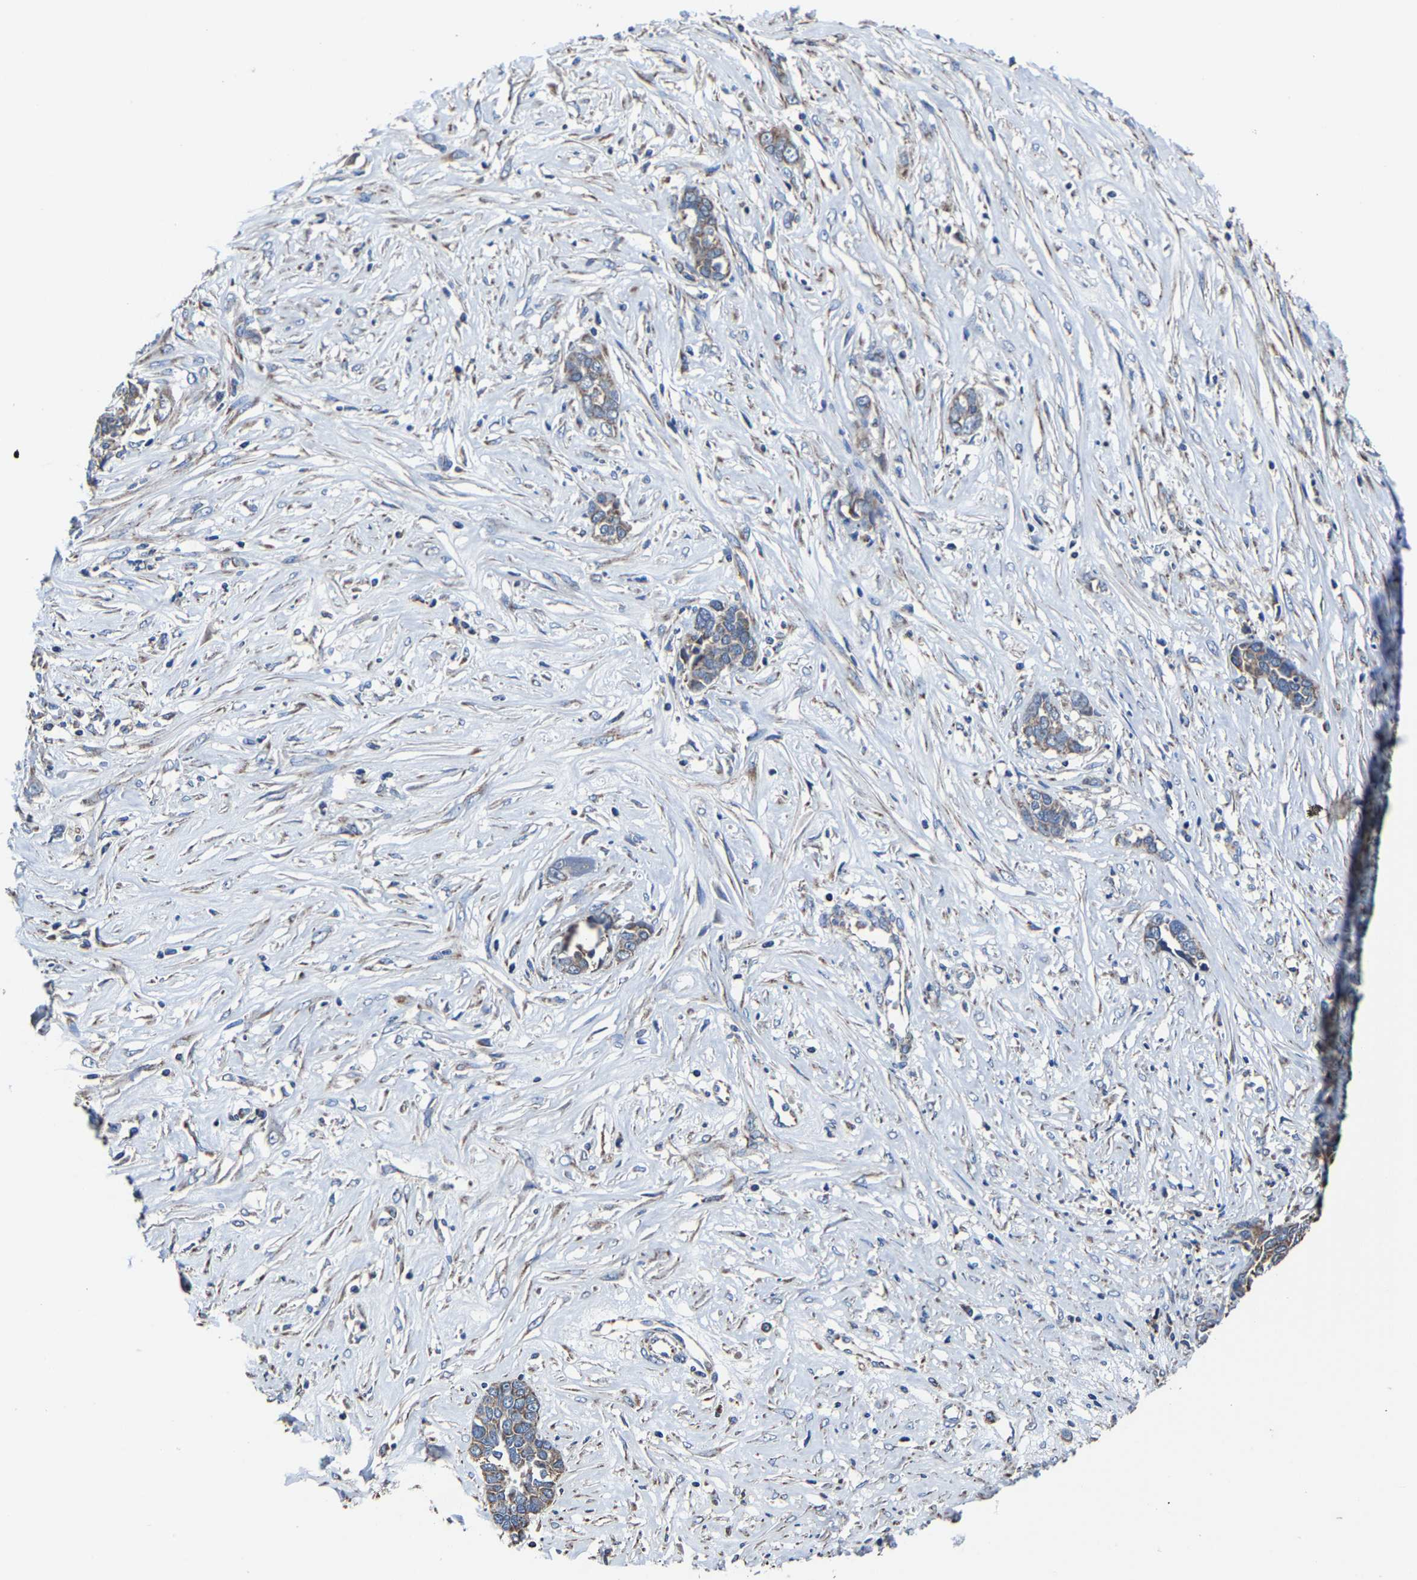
{"staining": {"intensity": "moderate", "quantity": ">75%", "location": "cytoplasmic/membranous"}, "tissue": "ovarian cancer", "cell_type": "Tumor cells", "image_type": "cancer", "snomed": [{"axis": "morphology", "description": "Cystadenocarcinoma, serous, NOS"}, {"axis": "topography", "description": "Ovary"}], "caption": "An immunohistochemistry photomicrograph of neoplastic tissue is shown. Protein staining in brown shows moderate cytoplasmic/membranous positivity in ovarian serous cystadenocarcinoma within tumor cells.", "gene": "ZCCHC7", "patient": {"sex": "female", "age": 44}}